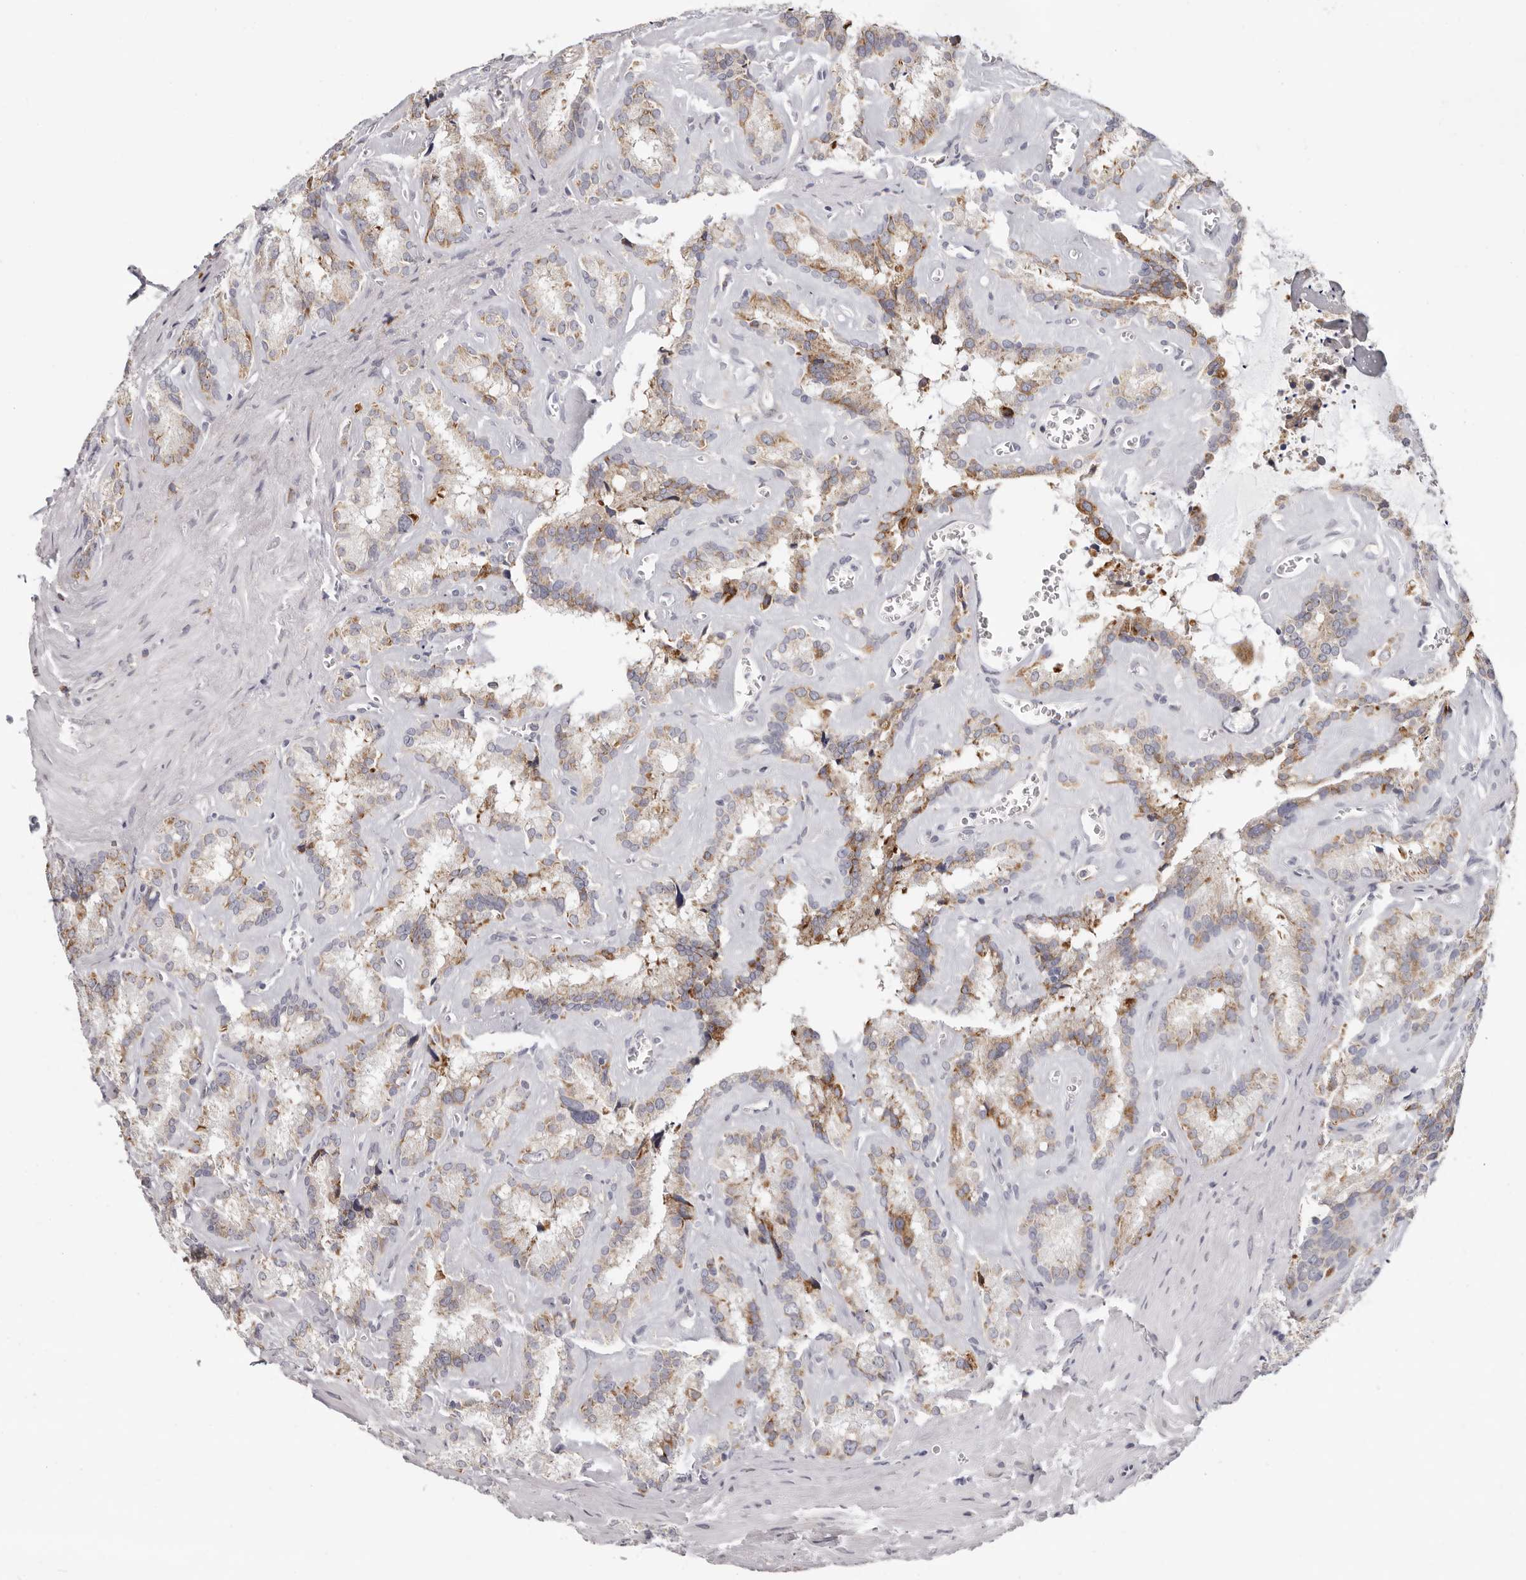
{"staining": {"intensity": "moderate", "quantity": ">75%", "location": "cytoplasmic/membranous"}, "tissue": "seminal vesicle", "cell_type": "Glandular cells", "image_type": "normal", "snomed": [{"axis": "morphology", "description": "Normal tissue, NOS"}, {"axis": "topography", "description": "Prostate"}, {"axis": "topography", "description": "Seminal veicle"}], "caption": "Immunohistochemical staining of normal human seminal vesicle displays >75% levels of moderate cytoplasmic/membranous protein expression in about >75% of glandular cells. The protein of interest is stained brown, and the nuclei are stained in blue (DAB (3,3'-diaminobenzidine) IHC with brightfield microscopy, high magnification).", "gene": "IL32", "patient": {"sex": "male", "age": 59}}